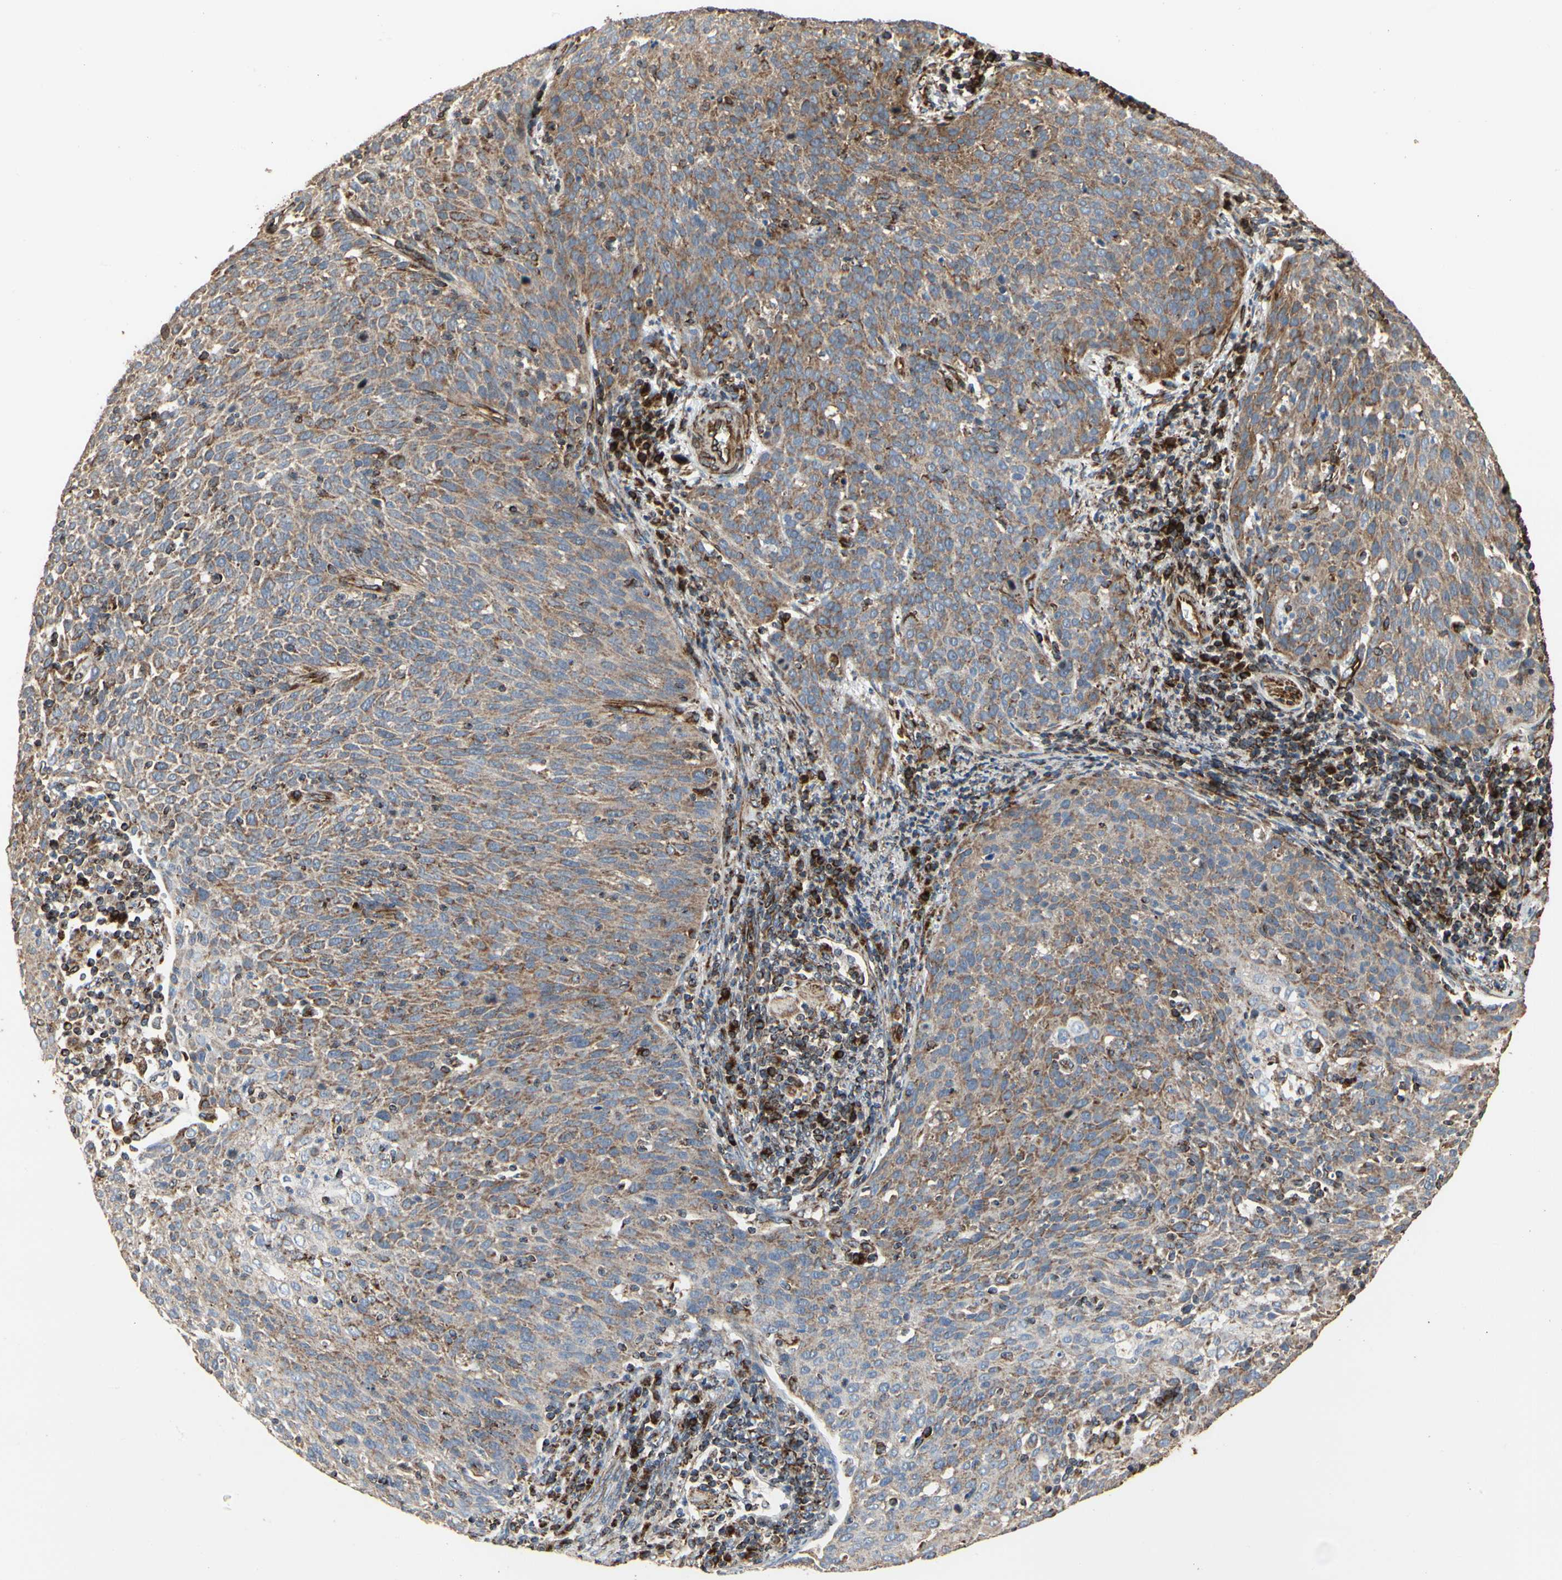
{"staining": {"intensity": "weak", "quantity": "25%-75%", "location": "none"}, "tissue": "cervical cancer", "cell_type": "Tumor cells", "image_type": "cancer", "snomed": [{"axis": "morphology", "description": "Squamous cell carcinoma, NOS"}, {"axis": "topography", "description": "Cervix"}], "caption": "Immunohistochemistry (DAB) staining of human squamous cell carcinoma (cervical) demonstrates weak None protein staining in about 25%-75% of tumor cells.", "gene": "TUBA1A", "patient": {"sex": "female", "age": 39}}